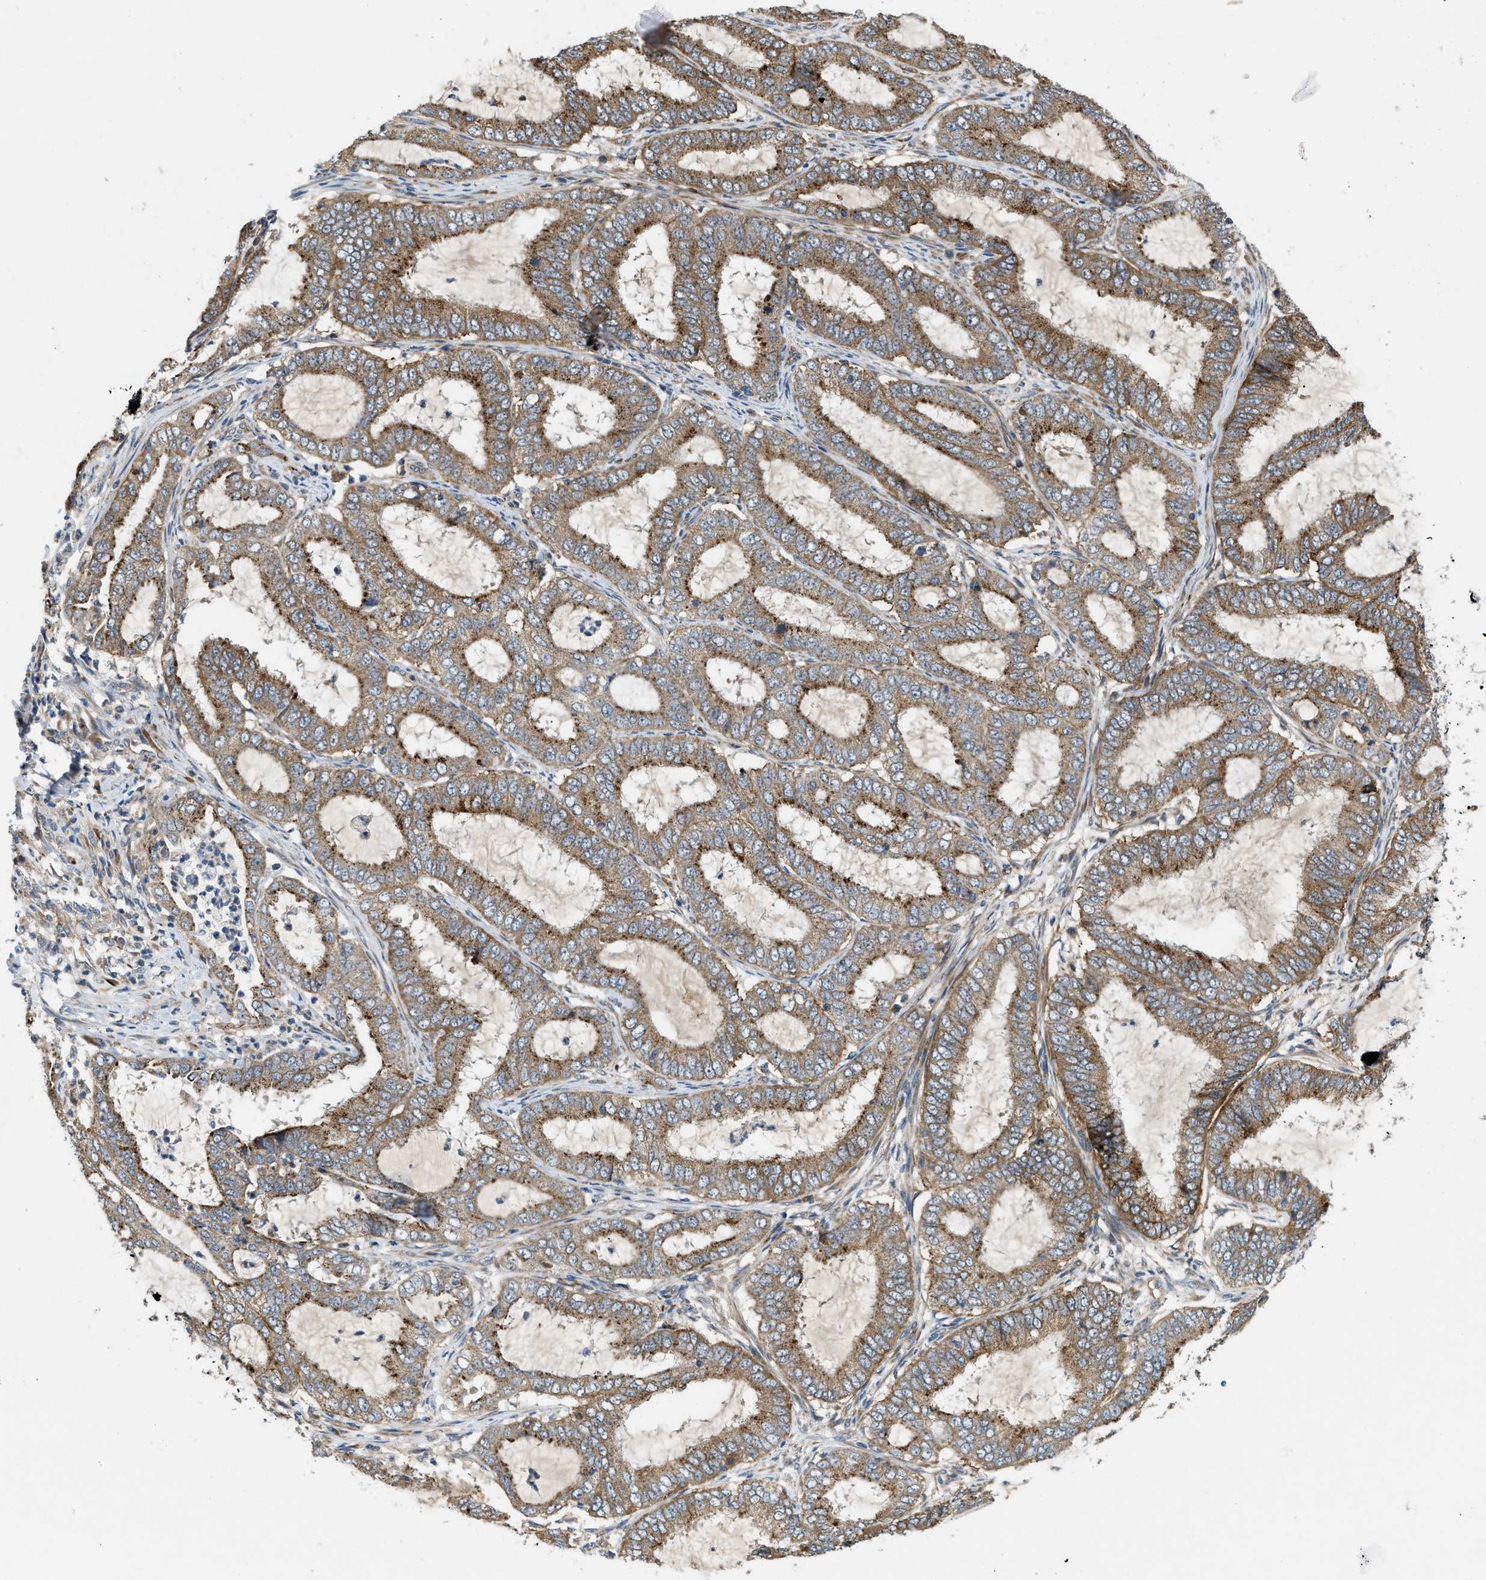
{"staining": {"intensity": "moderate", "quantity": ">75%", "location": "cytoplasmic/membranous"}, "tissue": "endometrial cancer", "cell_type": "Tumor cells", "image_type": "cancer", "snomed": [{"axis": "morphology", "description": "Adenocarcinoma, NOS"}, {"axis": "topography", "description": "Endometrium"}], "caption": "Protein expression analysis of adenocarcinoma (endometrial) shows moderate cytoplasmic/membranous expression in about >75% of tumor cells.", "gene": "ZNF599", "patient": {"sex": "female", "age": 70}}